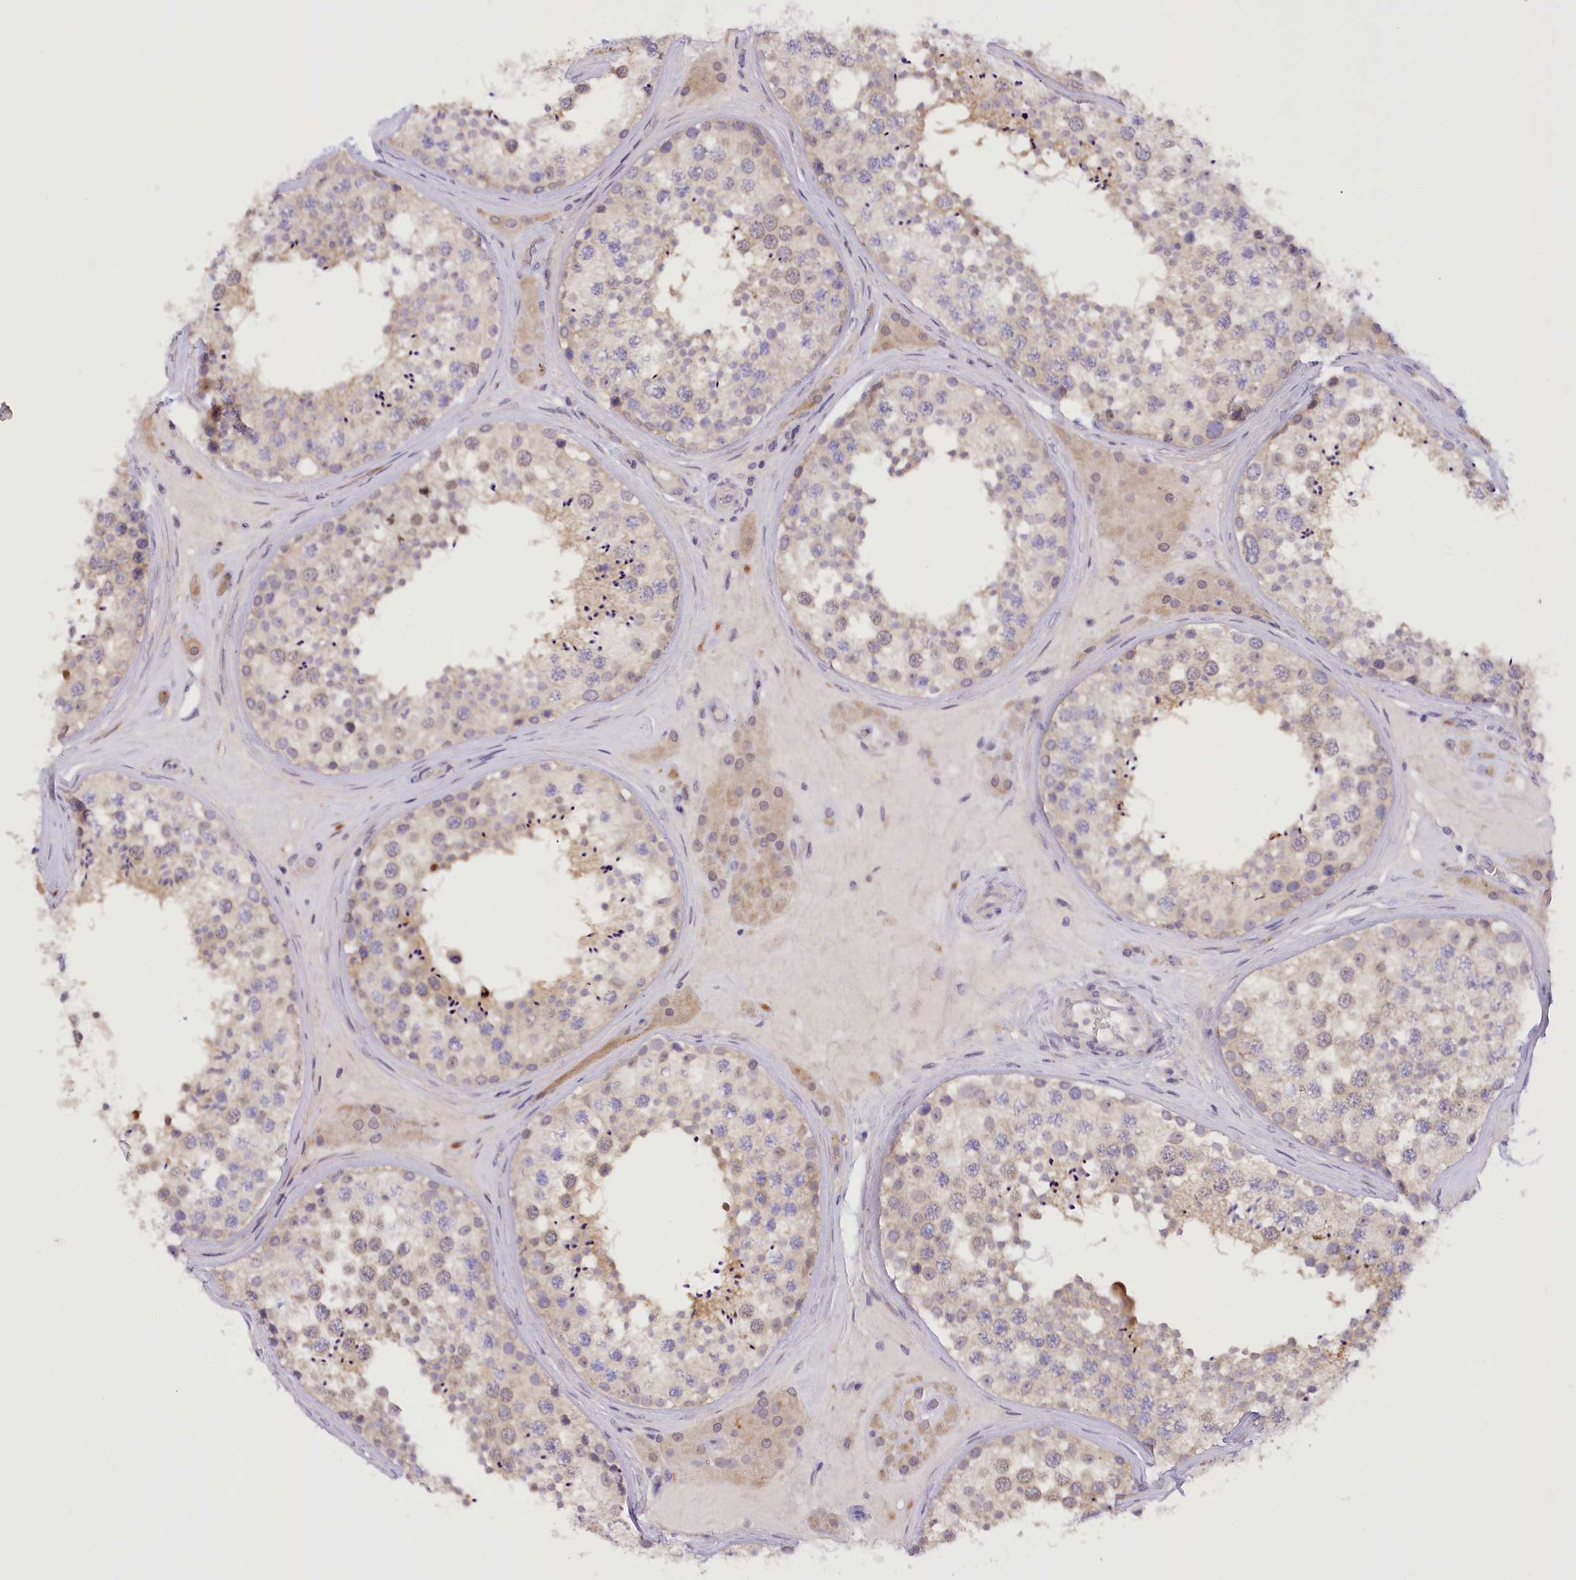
{"staining": {"intensity": "weak", "quantity": "25%-75%", "location": "cytoplasmic/membranous"}, "tissue": "testis", "cell_type": "Cells in seminiferous ducts", "image_type": "normal", "snomed": [{"axis": "morphology", "description": "Normal tissue, NOS"}, {"axis": "topography", "description": "Testis"}], "caption": "Immunohistochemical staining of normal human testis demonstrates 25%-75% levels of weak cytoplasmic/membranous protein positivity in about 25%-75% of cells in seminiferous ducts.", "gene": "DCUN1D1", "patient": {"sex": "male", "age": 46}}